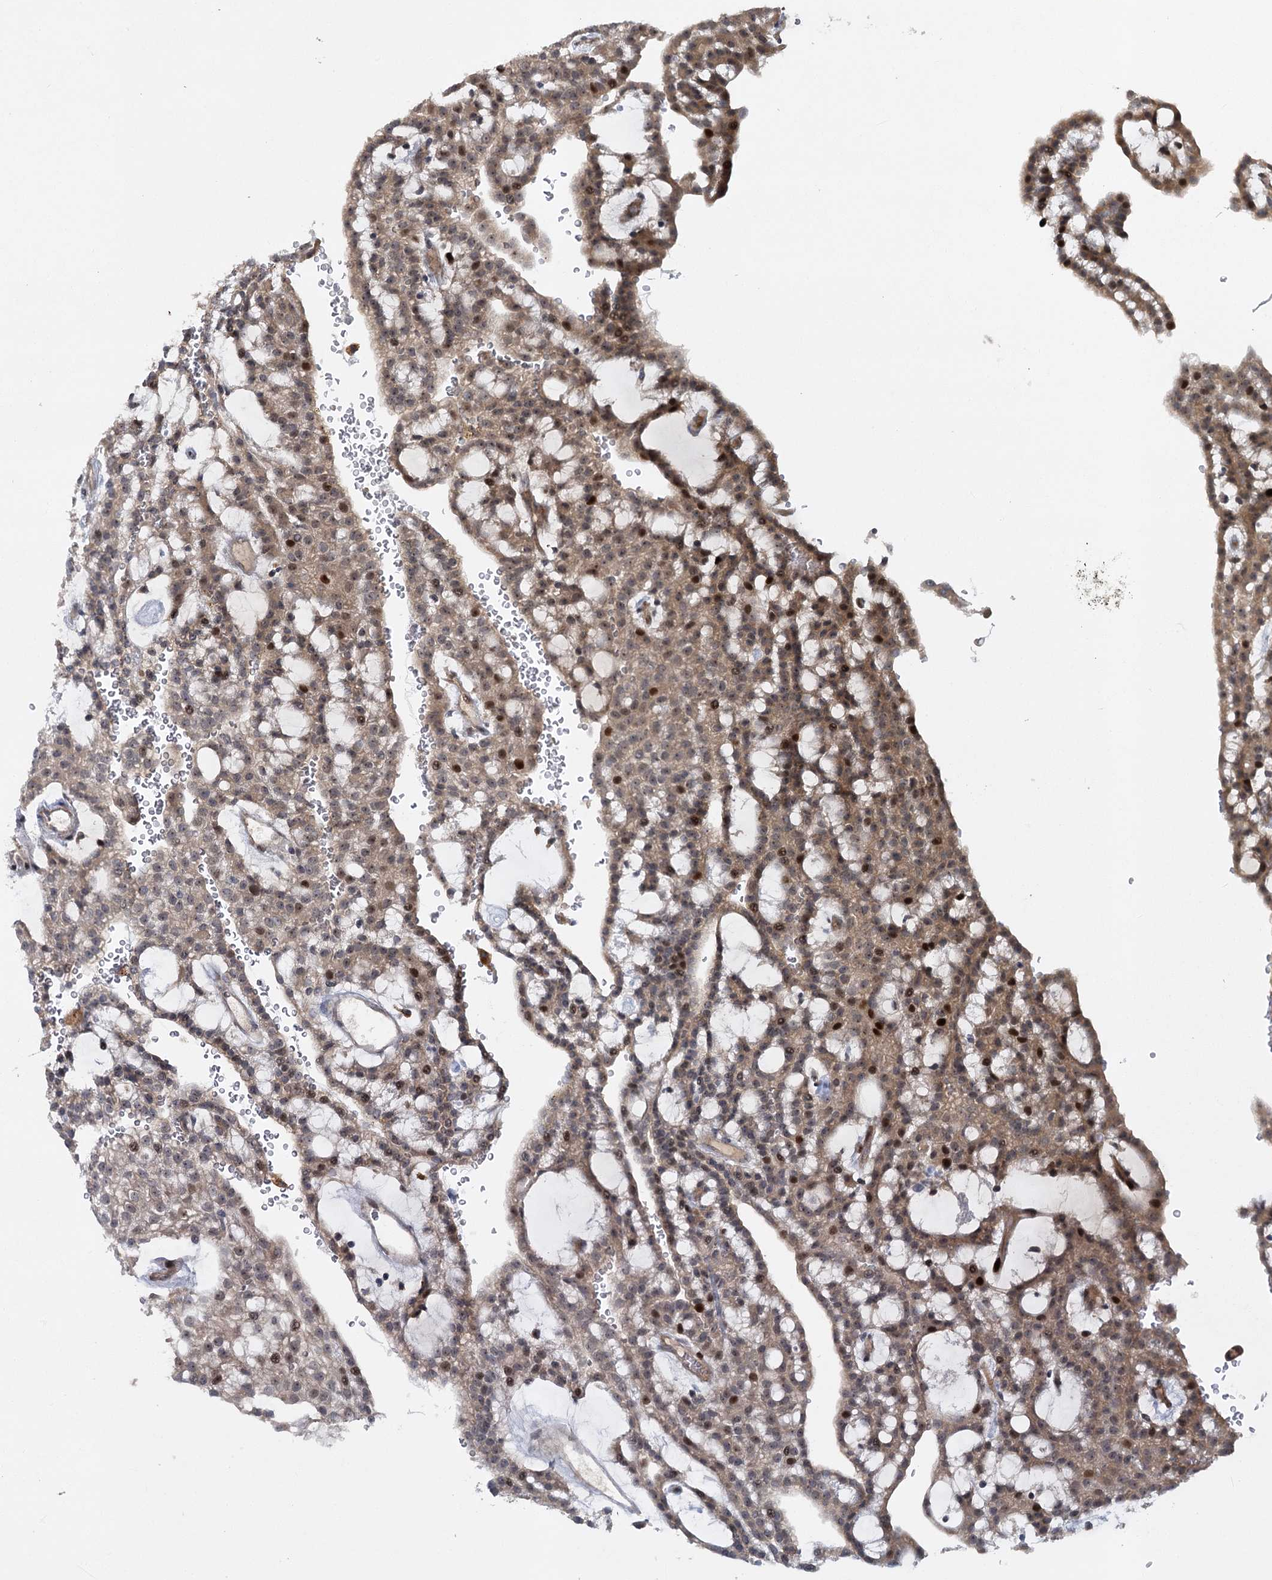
{"staining": {"intensity": "moderate", "quantity": "25%-75%", "location": "cytoplasmic/membranous,nuclear"}, "tissue": "renal cancer", "cell_type": "Tumor cells", "image_type": "cancer", "snomed": [{"axis": "morphology", "description": "Adenocarcinoma, NOS"}, {"axis": "topography", "description": "Kidney"}], "caption": "Moderate cytoplasmic/membranous and nuclear staining for a protein is appreciated in about 25%-75% of tumor cells of renal cancer (adenocarcinoma) using immunohistochemistry (IHC).", "gene": "PIK3C2A", "patient": {"sex": "male", "age": 63}}